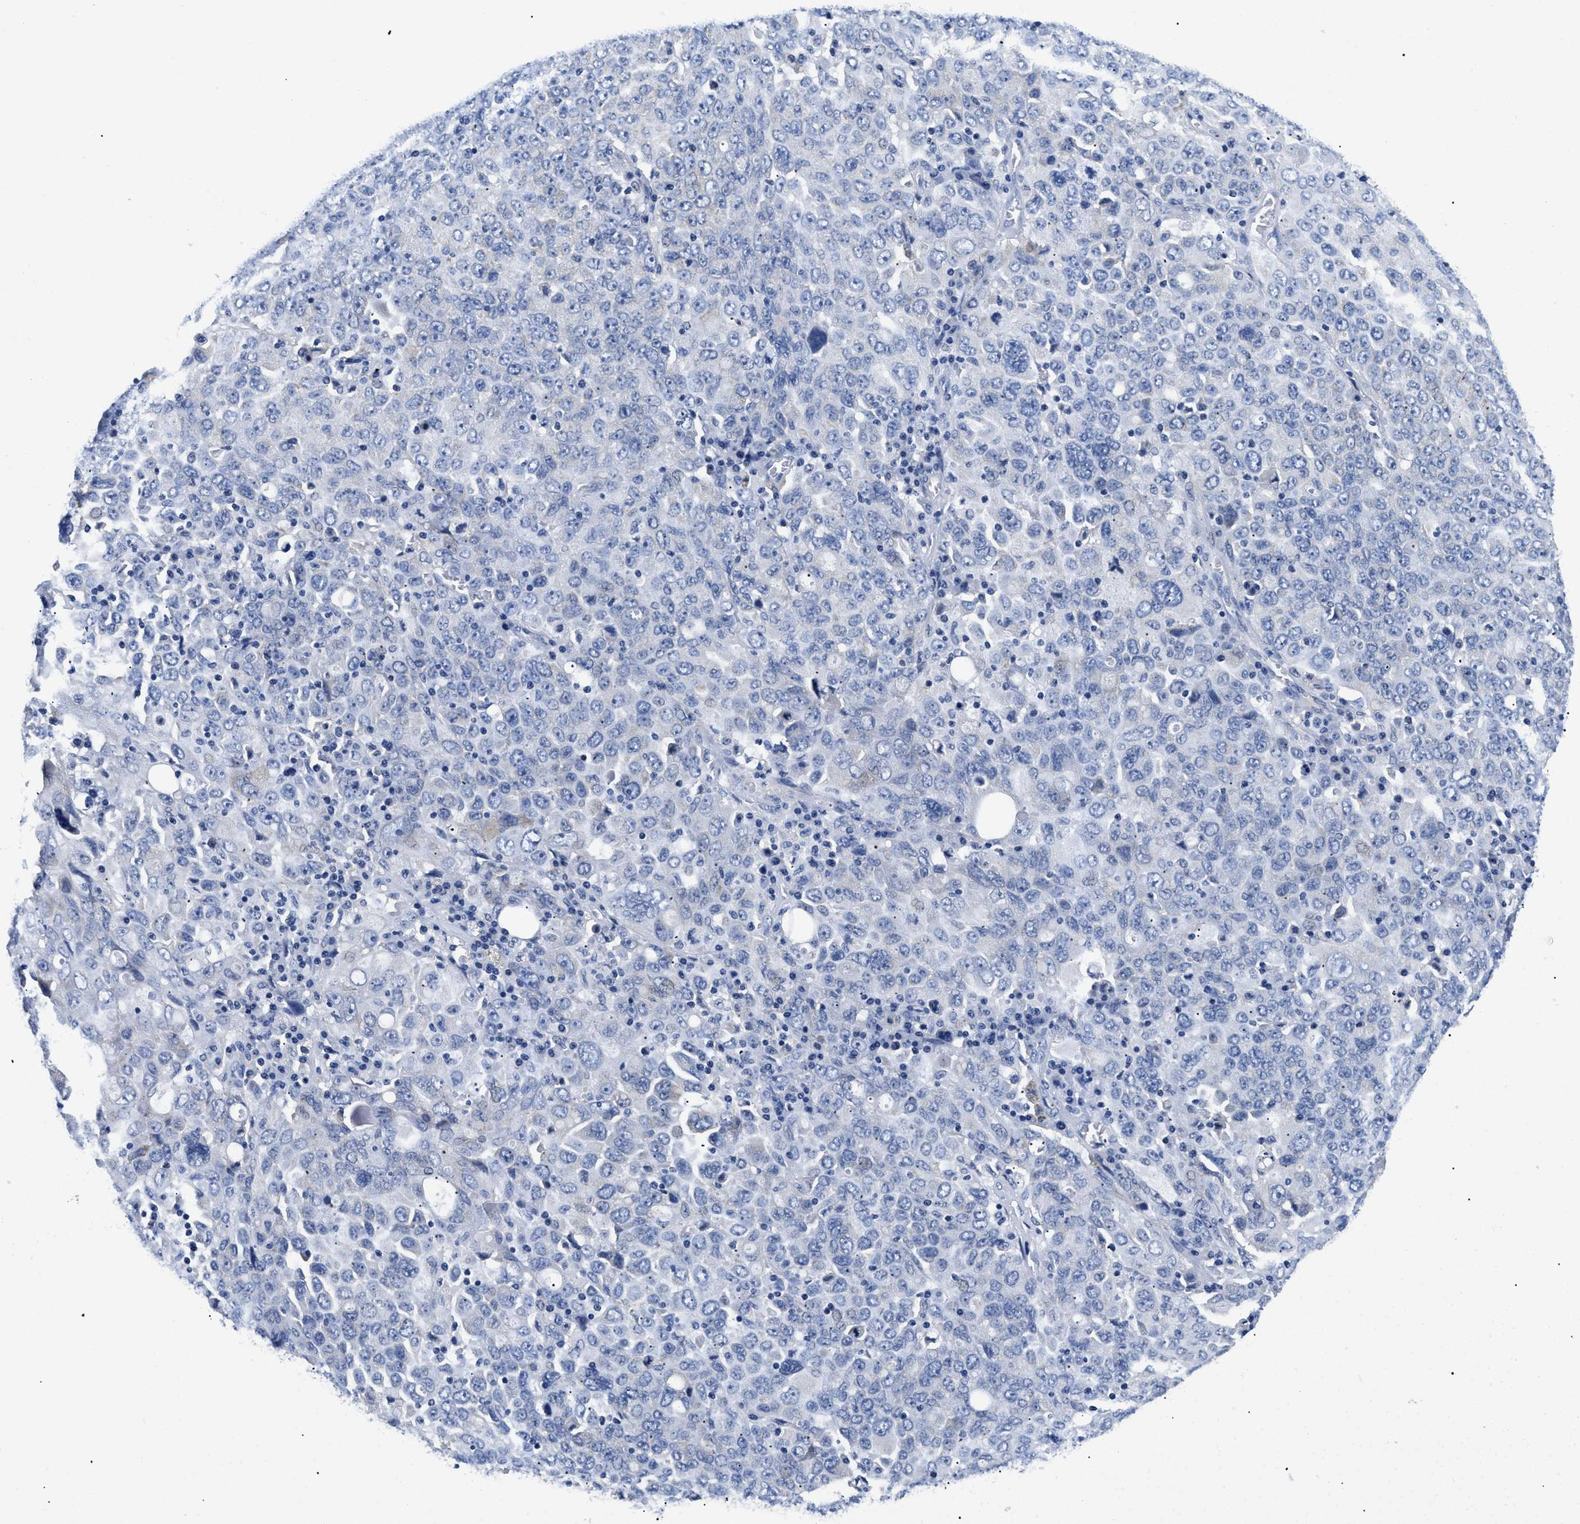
{"staining": {"intensity": "negative", "quantity": "none", "location": "none"}, "tissue": "ovarian cancer", "cell_type": "Tumor cells", "image_type": "cancer", "snomed": [{"axis": "morphology", "description": "Carcinoma, endometroid"}, {"axis": "topography", "description": "Ovary"}], "caption": "Immunohistochemical staining of human ovarian cancer (endometroid carcinoma) demonstrates no significant positivity in tumor cells. The staining is performed using DAB (3,3'-diaminobenzidine) brown chromogen with nuclei counter-stained in using hematoxylin.", "gene": "MEA1", "patient": {"sex": "female", "age": 62}}